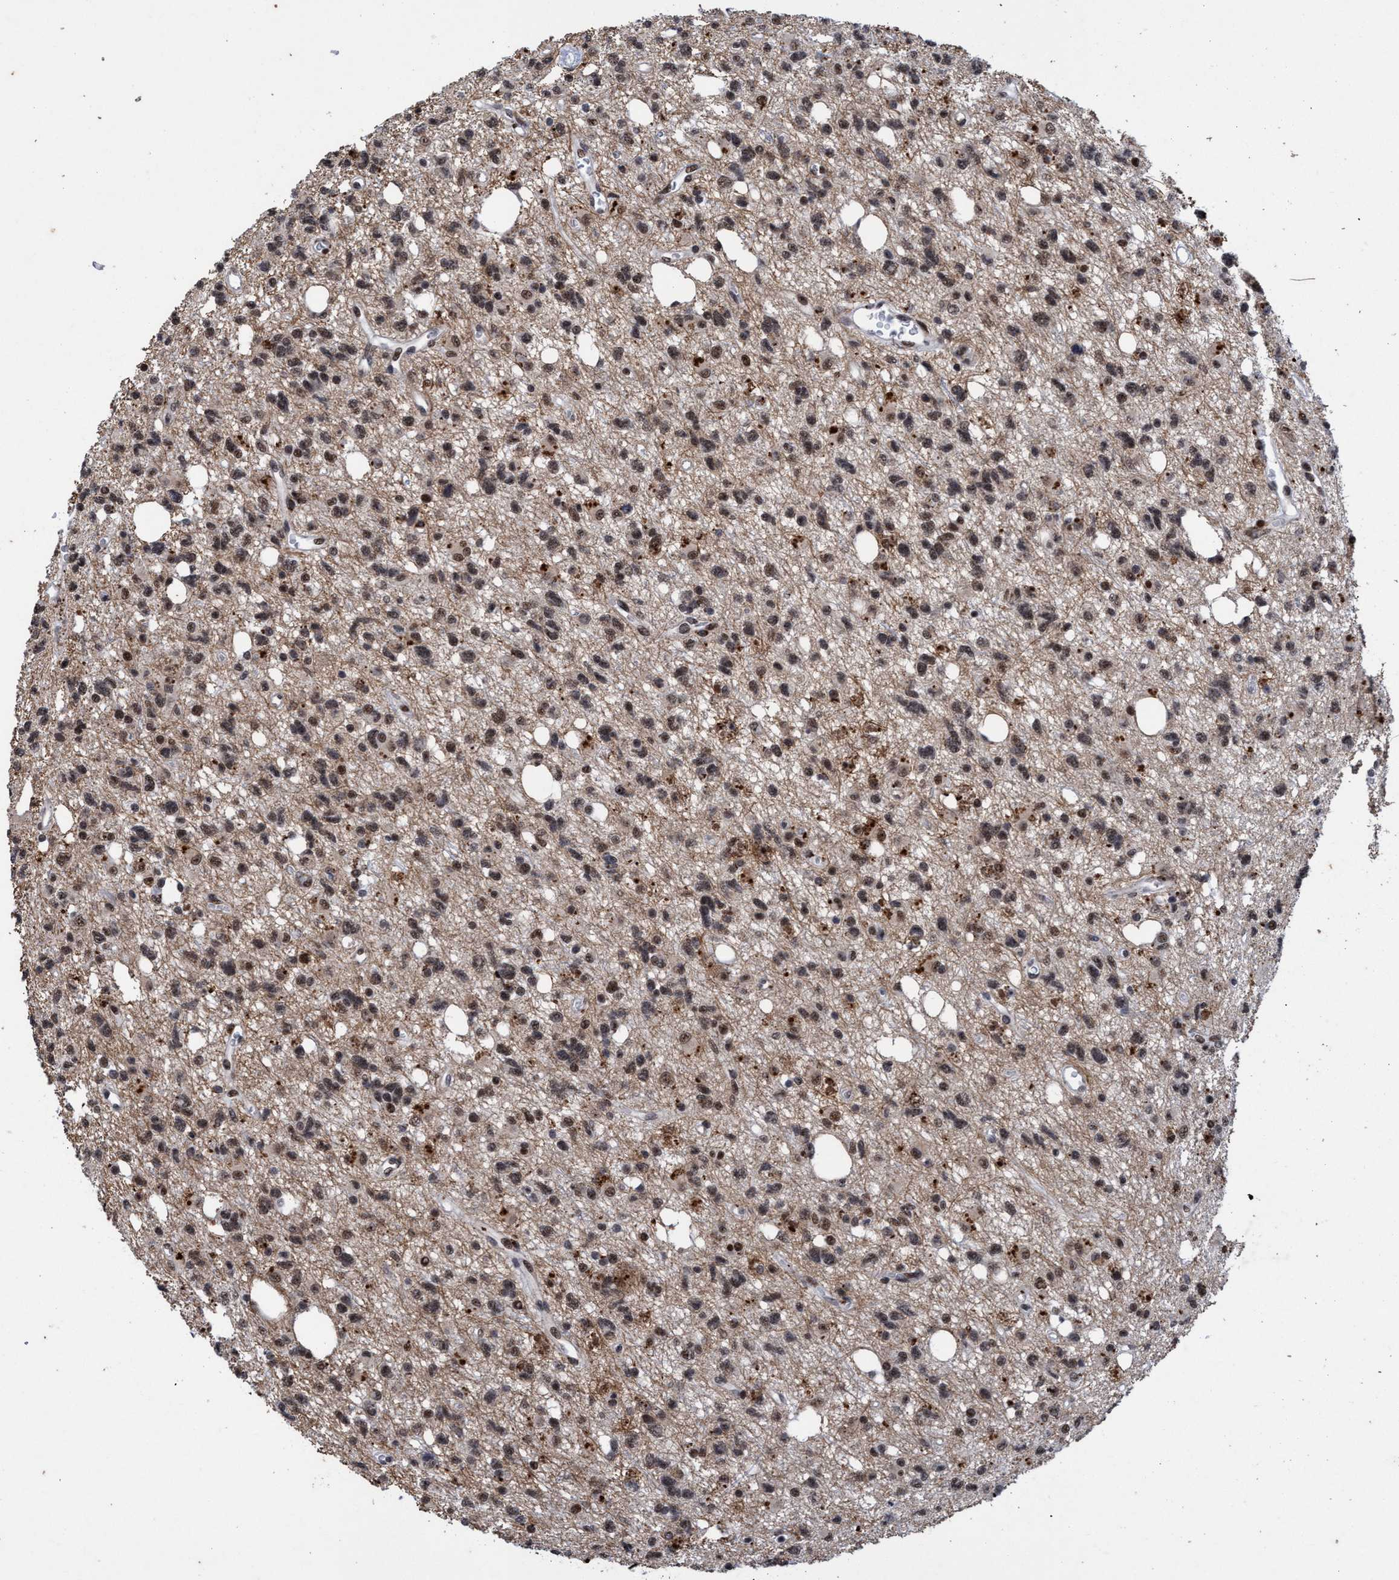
{"staining": {"intensity": "weak", "quantity": ">75%", "location": "nuclear"}, "tissue": "glioma", "cell_type": "Tumor cells", "image_type": "cancer", "snomed": [{"axis": "morphology", "description": "Glioma, malignant, High grade"}, {"axis": "topography", "description": "Brain"}], "caption": "Immunohistochemistry of malignant high-grade glioma shows low levels of weak nuclear staining in about >75% of tumor cells.", "gene": "GLT6D1", "patient": {"sex": "female", "age": 62}}